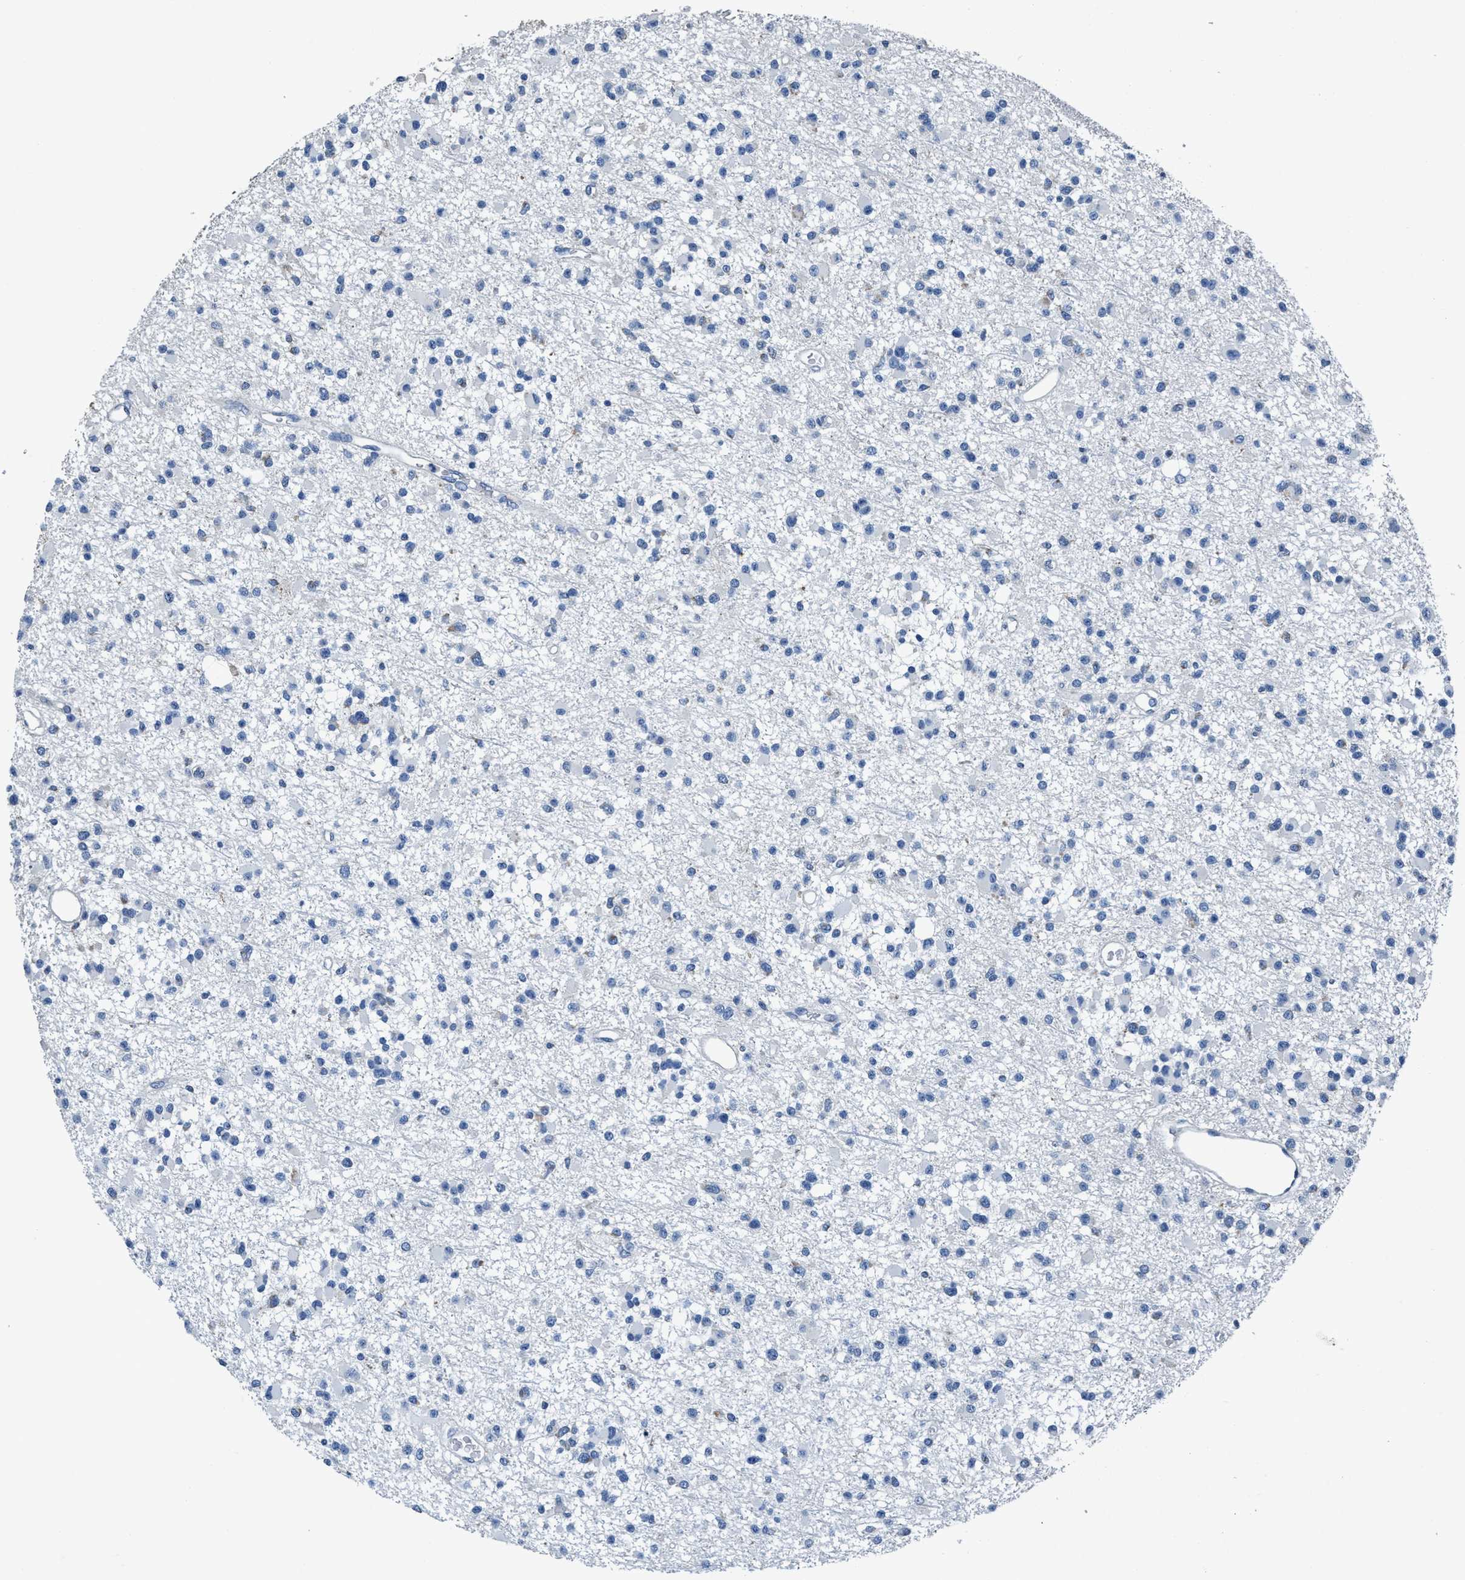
{"staining": {"intensity": "negative", "quantity": "none", "location": "none"}, "tissue": "glioma", "cell_type": "Tumor cells", "image_type": "cancer", "snomed": [{"axis": "morphology", "description": "Glioma, malignant, Low grade"}, {"axis": "topography", "description": "Brain"}], "caption": "Protein analysis of glioma displays no significant positivity in tumor cells.", "gene": "ANKFN1", "patient": {"sex": "female", "age": 22}}